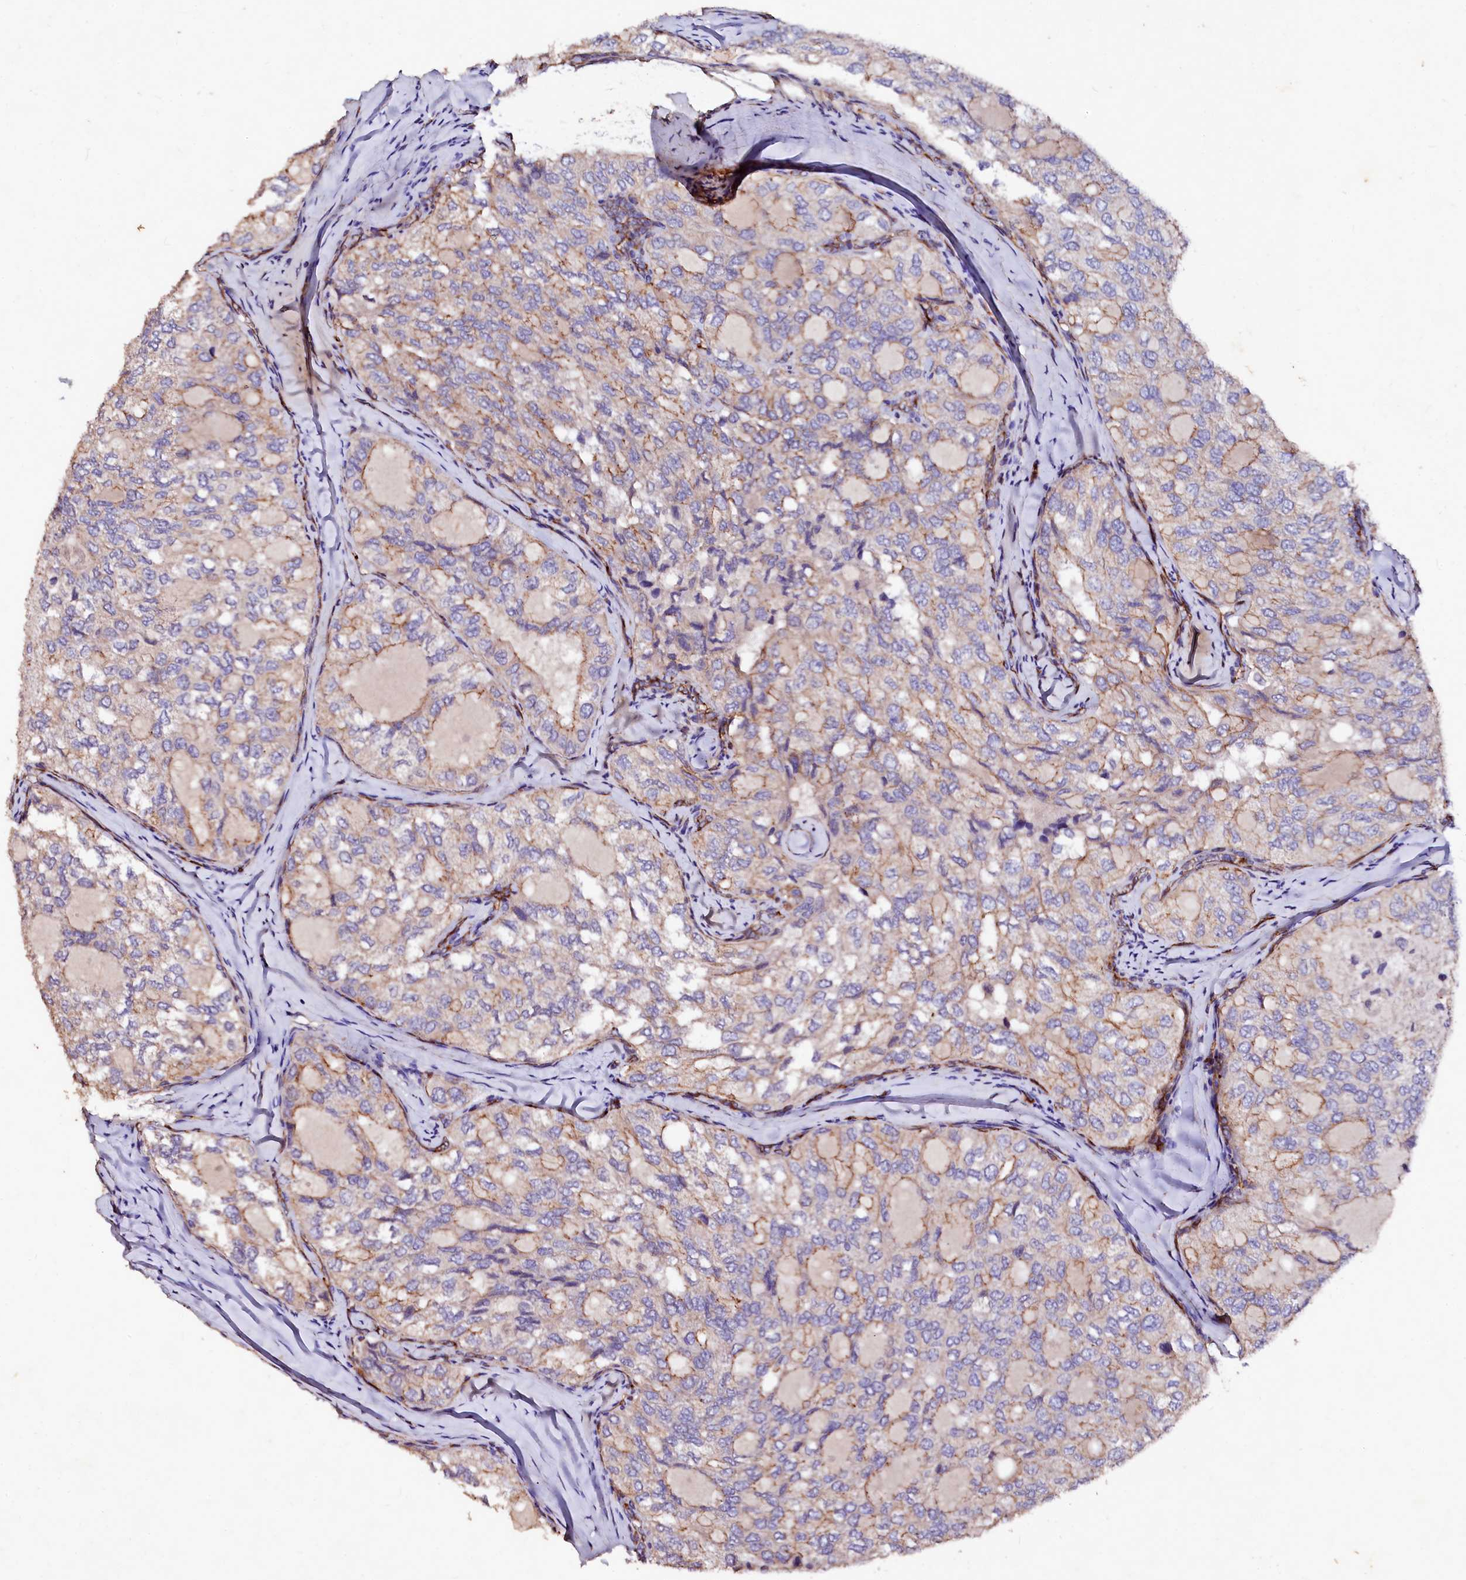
{"staining": {"intensity": "weak", "quantity": "25%-75%", "location": "cytoplasmic/membranous"}, "tissue": "thyroid cancer", "cell_type": "Tumor cells", "image_type": "cancer", "snomed": [{"axis": "morphology", "description": "Follicular adenoma carcinoma, NOS"}, {"axis": "topography", "description": "Thyroid gland"}], "caption": "Immunohistochemistry image of human thyroid cancer stained for a protein (brown), which demonstrates low levels of weak cytoplasmic/membranous expression in about 25%-75% of tumor cells.", "gene": "VPS36", "patient": {"sex": "male", "age": 75}}